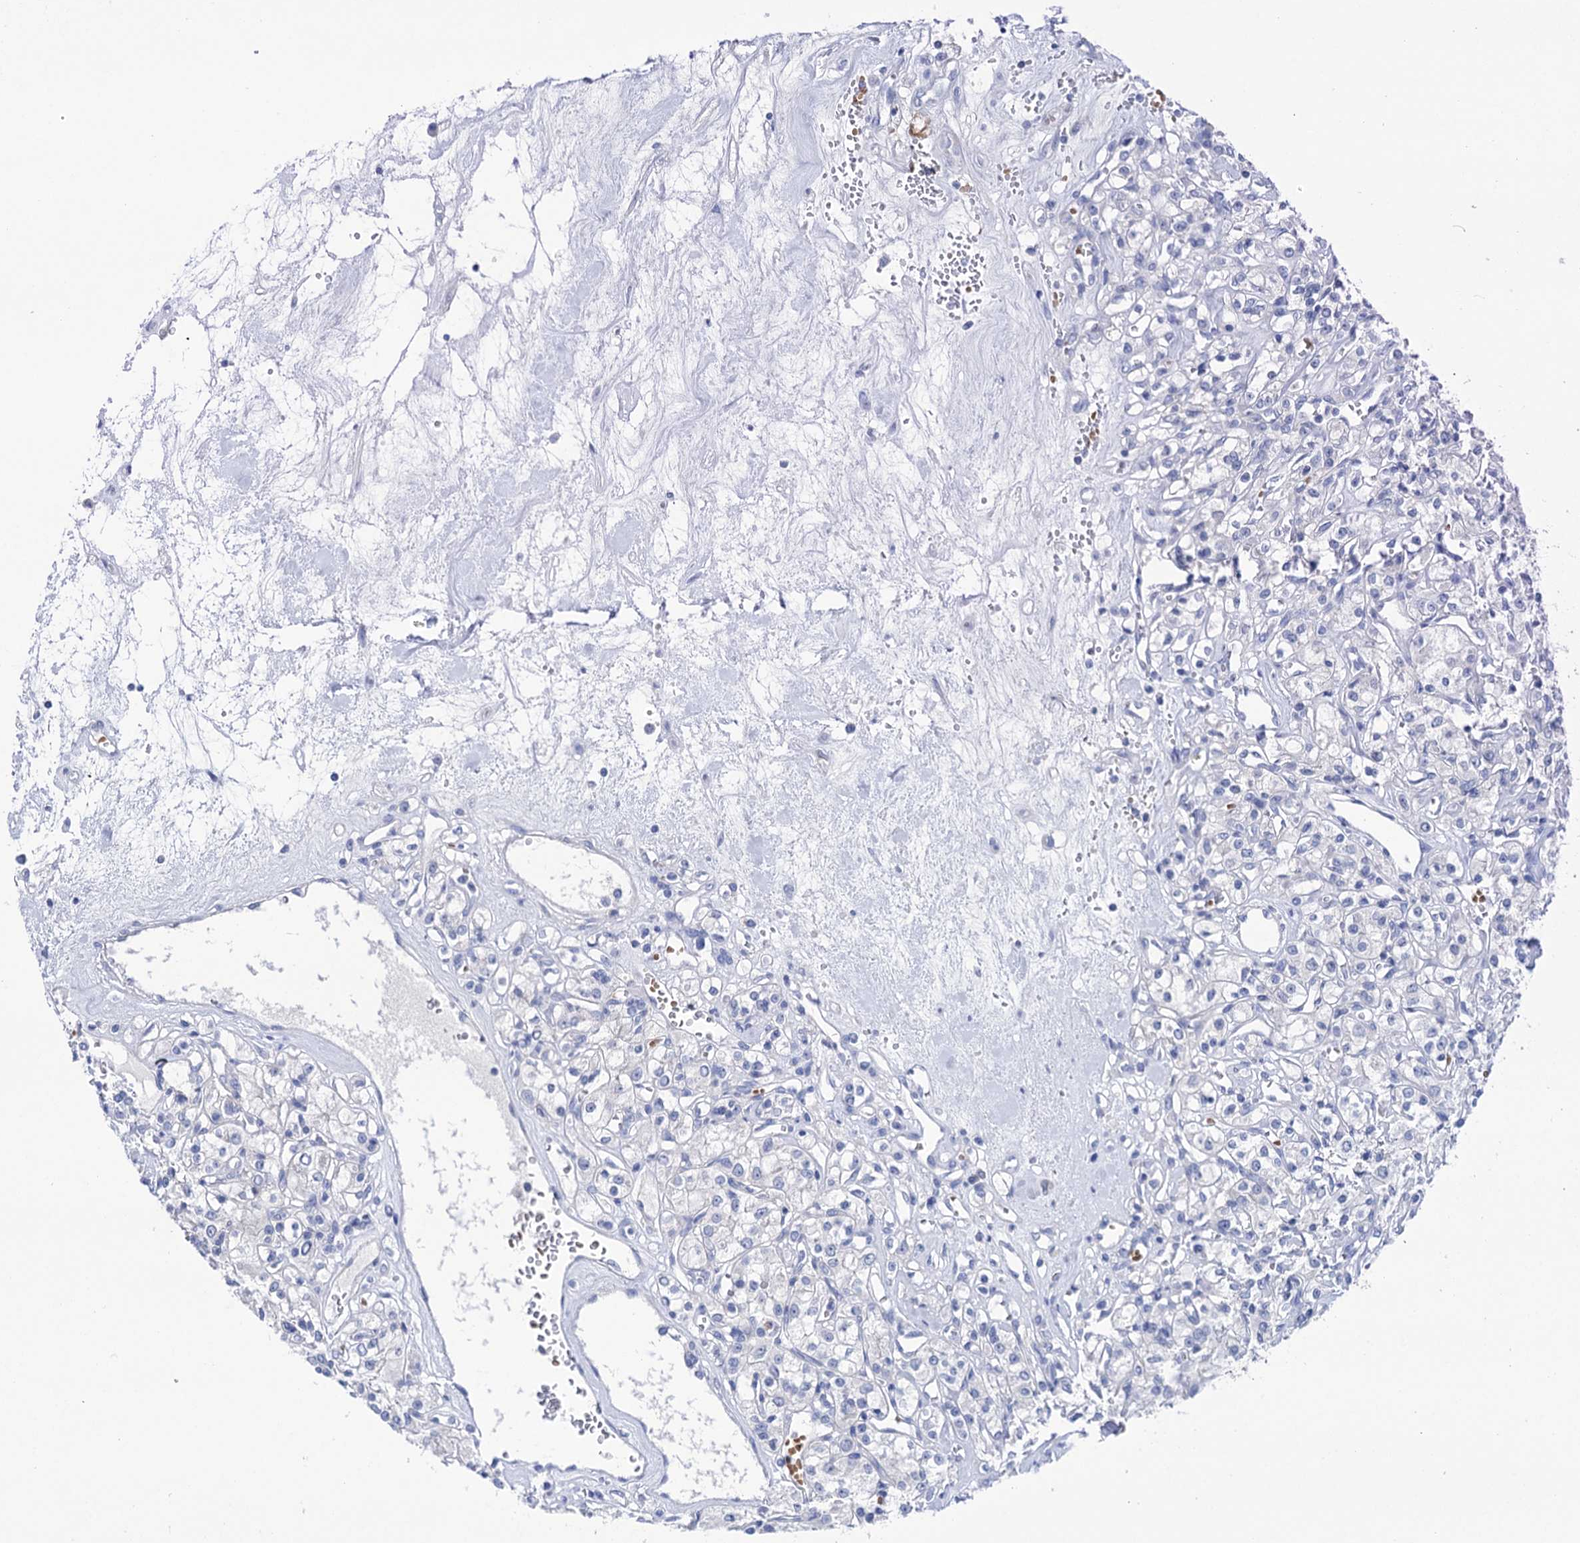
{"staining": {"intensity": "negative", "quantity": "none", "location": "none"}, "tissue": "renal cancer", "cell_type": "Tumor cells", "image_type": "cancer", "snomed": [{"axis": "morphology", "description": "Adenocarcinoma, NOS"}, {"axis": "topography", "description": "Kidney"}], "caption": "There is no significant expression in tumor cells of renal cancer (adenocarcinoma).", "gene": "YARS2", "patient": {"sex": "female", "age": 59}}